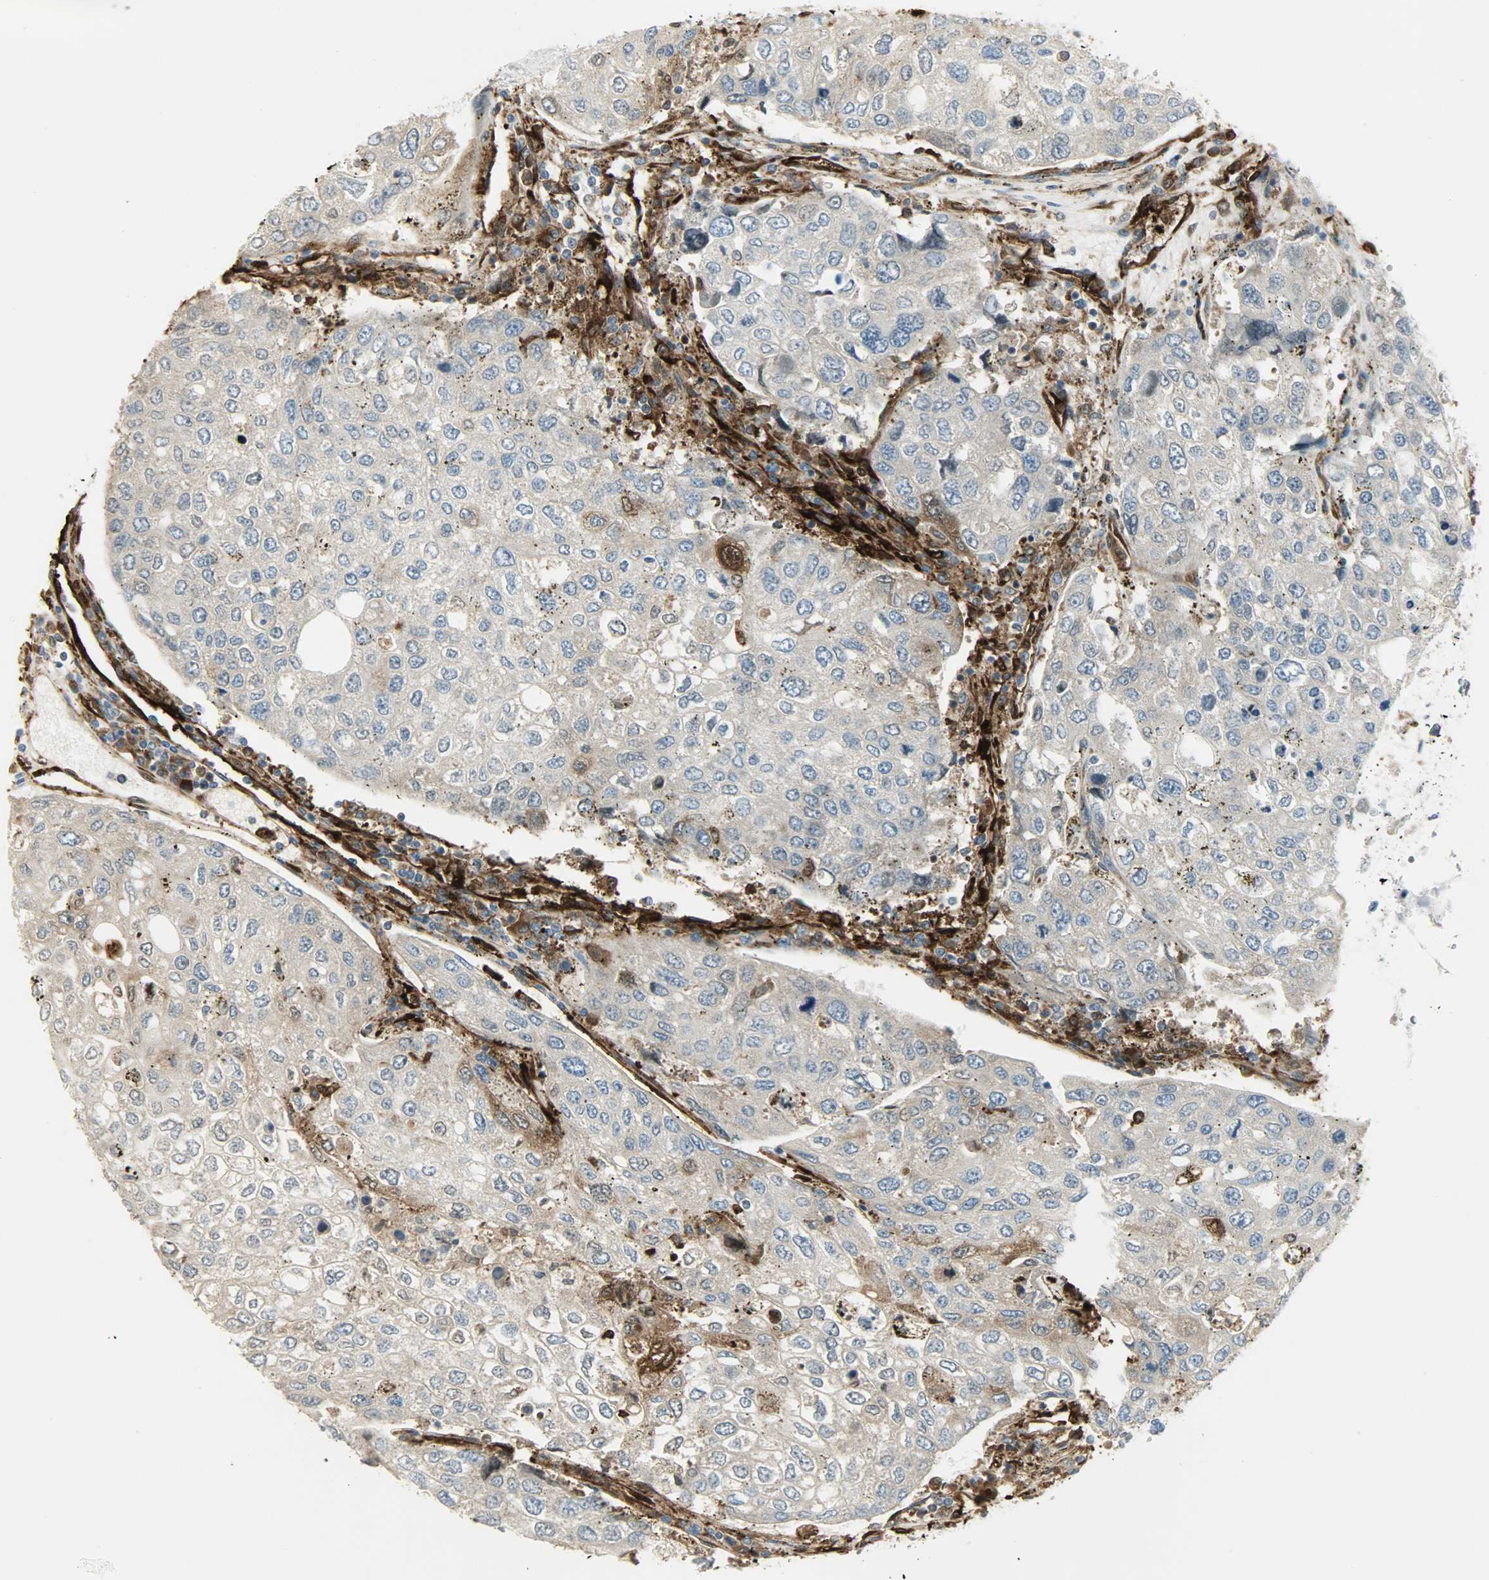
{"staining": {"intensity": "moderate", "quantity": "<25%", "location": "cytoplasmic/membranous"}, "tissue": "urothelial cancer", "cell_type": "Tumor cells", "image_type": "cancer", "snomed": [{"axis": "morphology", "description": "Urothelial carcinoma, High grade"}, {"axis": "topography", "description": "Lymph node"}, {"axis": "topography", "description": "Urinary bladder"}], "caption": "High-power microscopy captured an IHC micrograph of high-grade urothelial carcinoma, revealing moderate cytoplasmic/membranous expression in about <25% of tumor cells. The protein is shown in brown color, while the nuclei are stained blue.", "gene": "WARS1", "patient": {"sex": "male", "age": 51}}